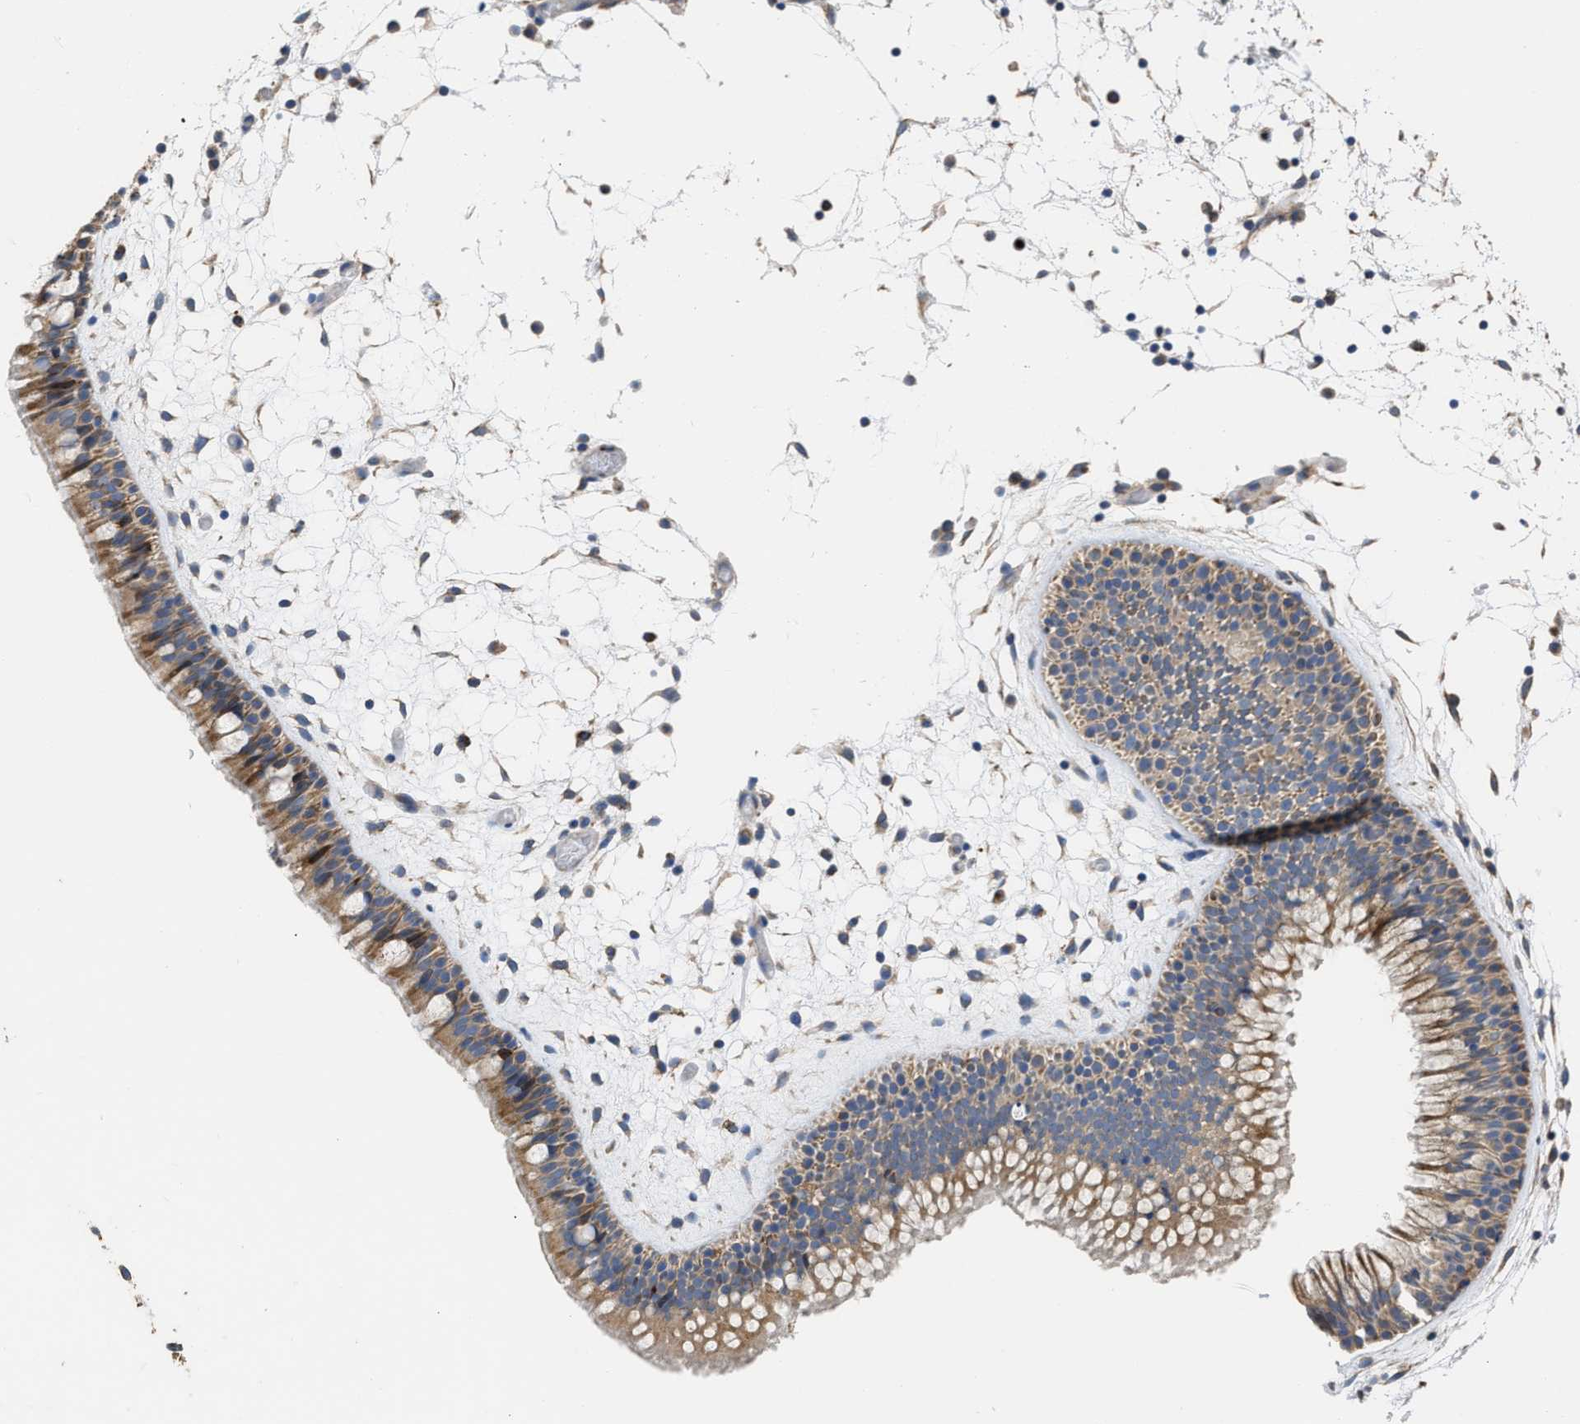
{"staining": {"intensity": "moderate", "quantity": ">75%", "location": "cytoplasmic/membranous"}, "tissue": "nasopharynx", "cell_type": "Respiratory epithelial cells", "image_type": "normal", "snomed": [{"axis": "morphology", "description": "Normal tissue, NOS"}, {"axis": "morphology", "description": "Inflammation, NOS"}, {"axis": "topography", "description": "Nasopharynx"}], "caption": "A histopathology image of human nasopharynx stained for a protein displays moderate cytoplasmic/membranous brown staining in respiratory epithelial cells. The staining was performed using DAB (3,3'-diaminobenzidine), with brown indicating positive protein expression. Nuclei are stained blue with hematoxylin.", "gene": "AK2", "patient": {"sex": "male", "age": 48}}